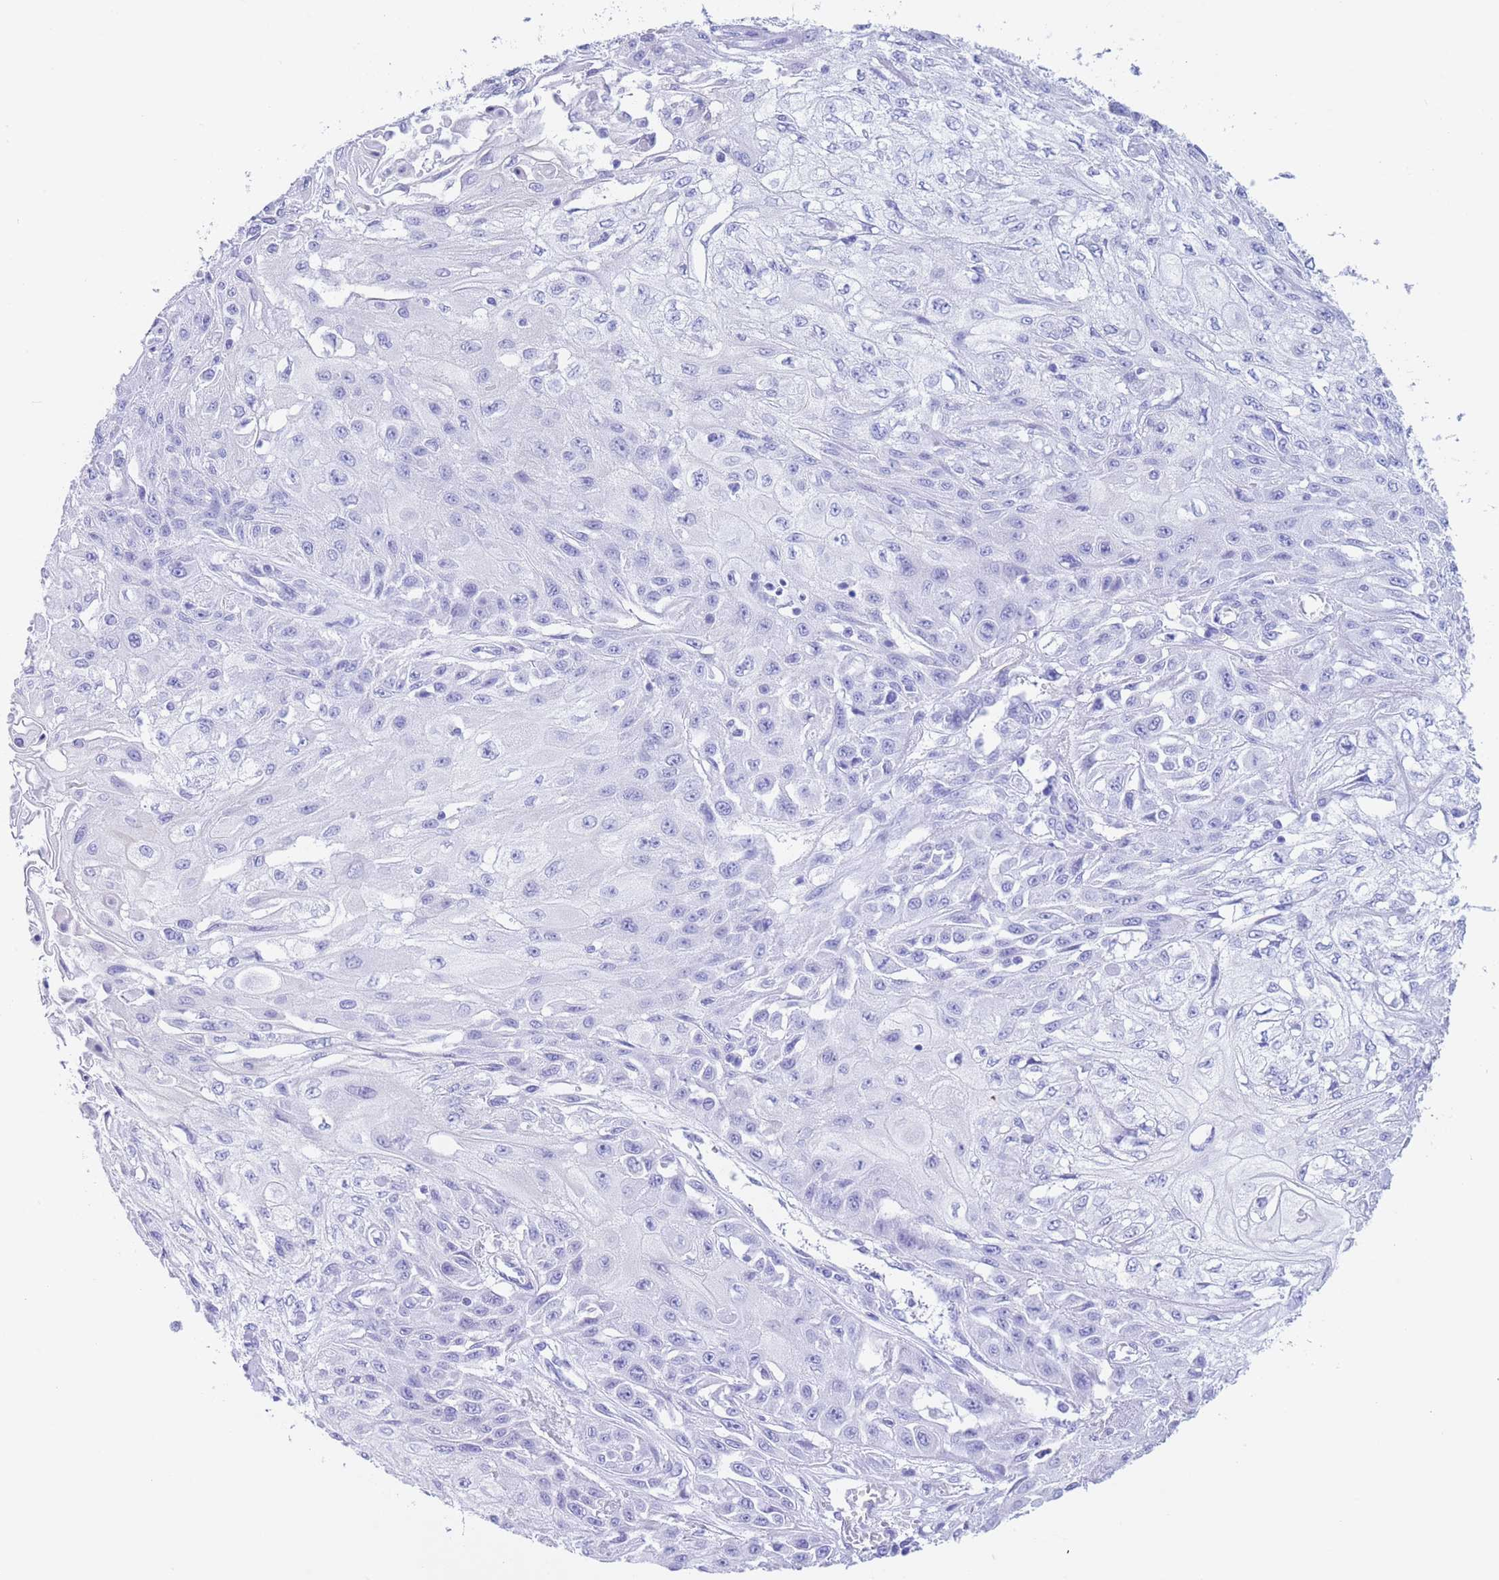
{"staining": {"intensity": "negative", "quantity": "none", "location": "none"}, "tissue": "skin cancer", "cell_type": "Tumor cells", "image_type": "cancer", "snomed": [{"axis": "morphology", "description": "Squamous cell carcinoma, NOS"}, {"axis": "morphology", "description": "Squamous cell carcinoma, metastatic, NOS"}, {"axis": "topography", "description": "Skin"}, {"axis": "topography", "description": "Lymph node"}], "caption": "This is an immunohistochemistry histopathology image of skin squamous cell carcinoma. There is no staining in tumor cells.", "gene": "SLCO1B3", "patient": {"sex": "male", "age": 75}}